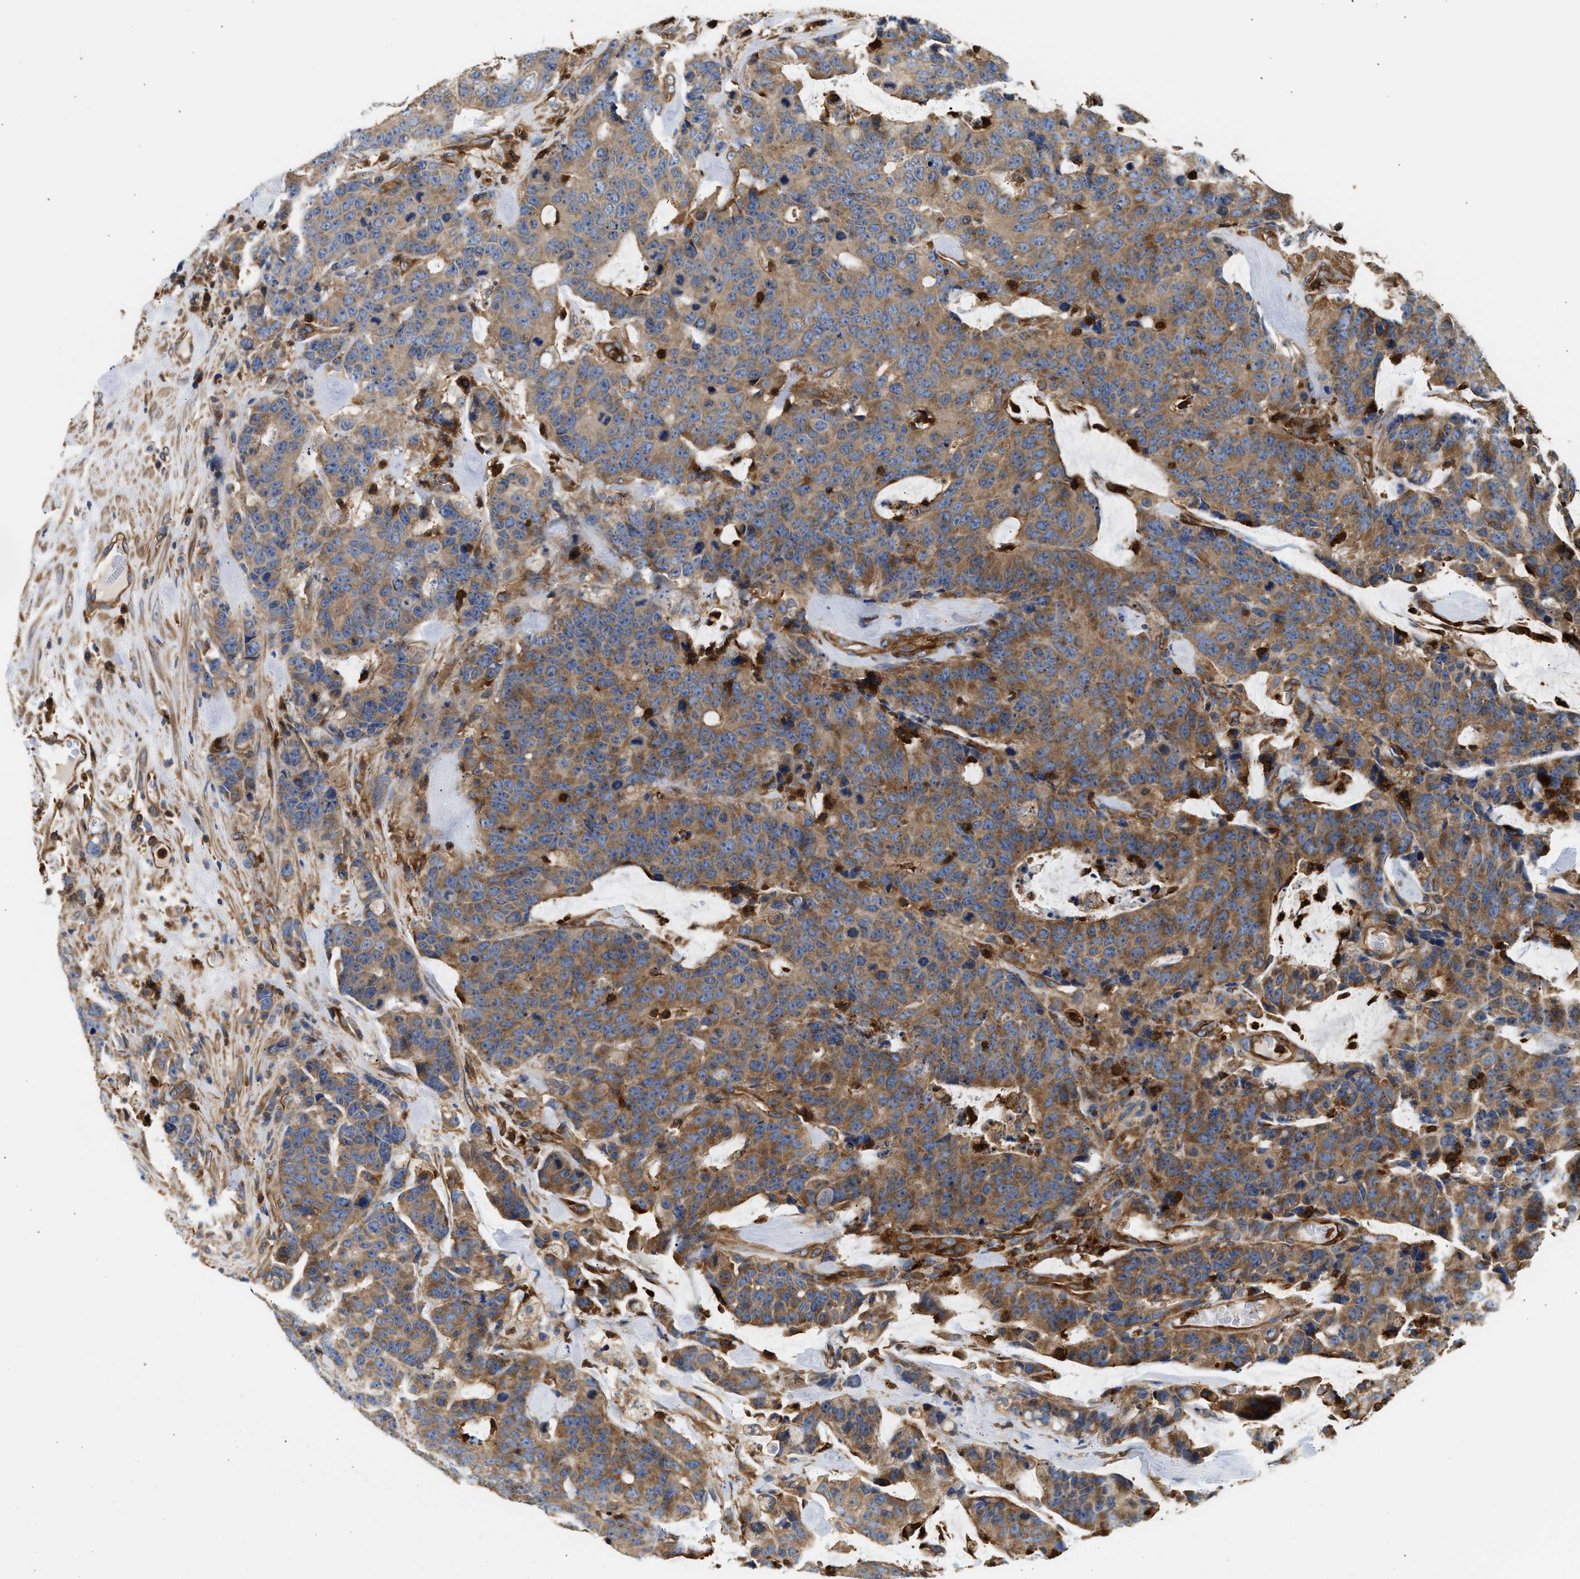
{"staining": {"intensity": "moderate", "quantity": ">75%", "location": "cytoplasmic/membranous"}, "tissue": "colorectal cancer", "cell_type": "Tumor cells", "image_type": "cancer", "snomed": [{"axis": "morphology", "description": "Adenocarcinoma, NOS"}, {"axis": "topography", "description": "Colon"}], "caption": "Colorectal cancer stained with a brown dye exhibits moderate cytoplasmic/membranous positive positivity in approximately >75% of tumor cells.", "gene": "SAMD9L", "patient": {"sex": "female", "age": 86}}